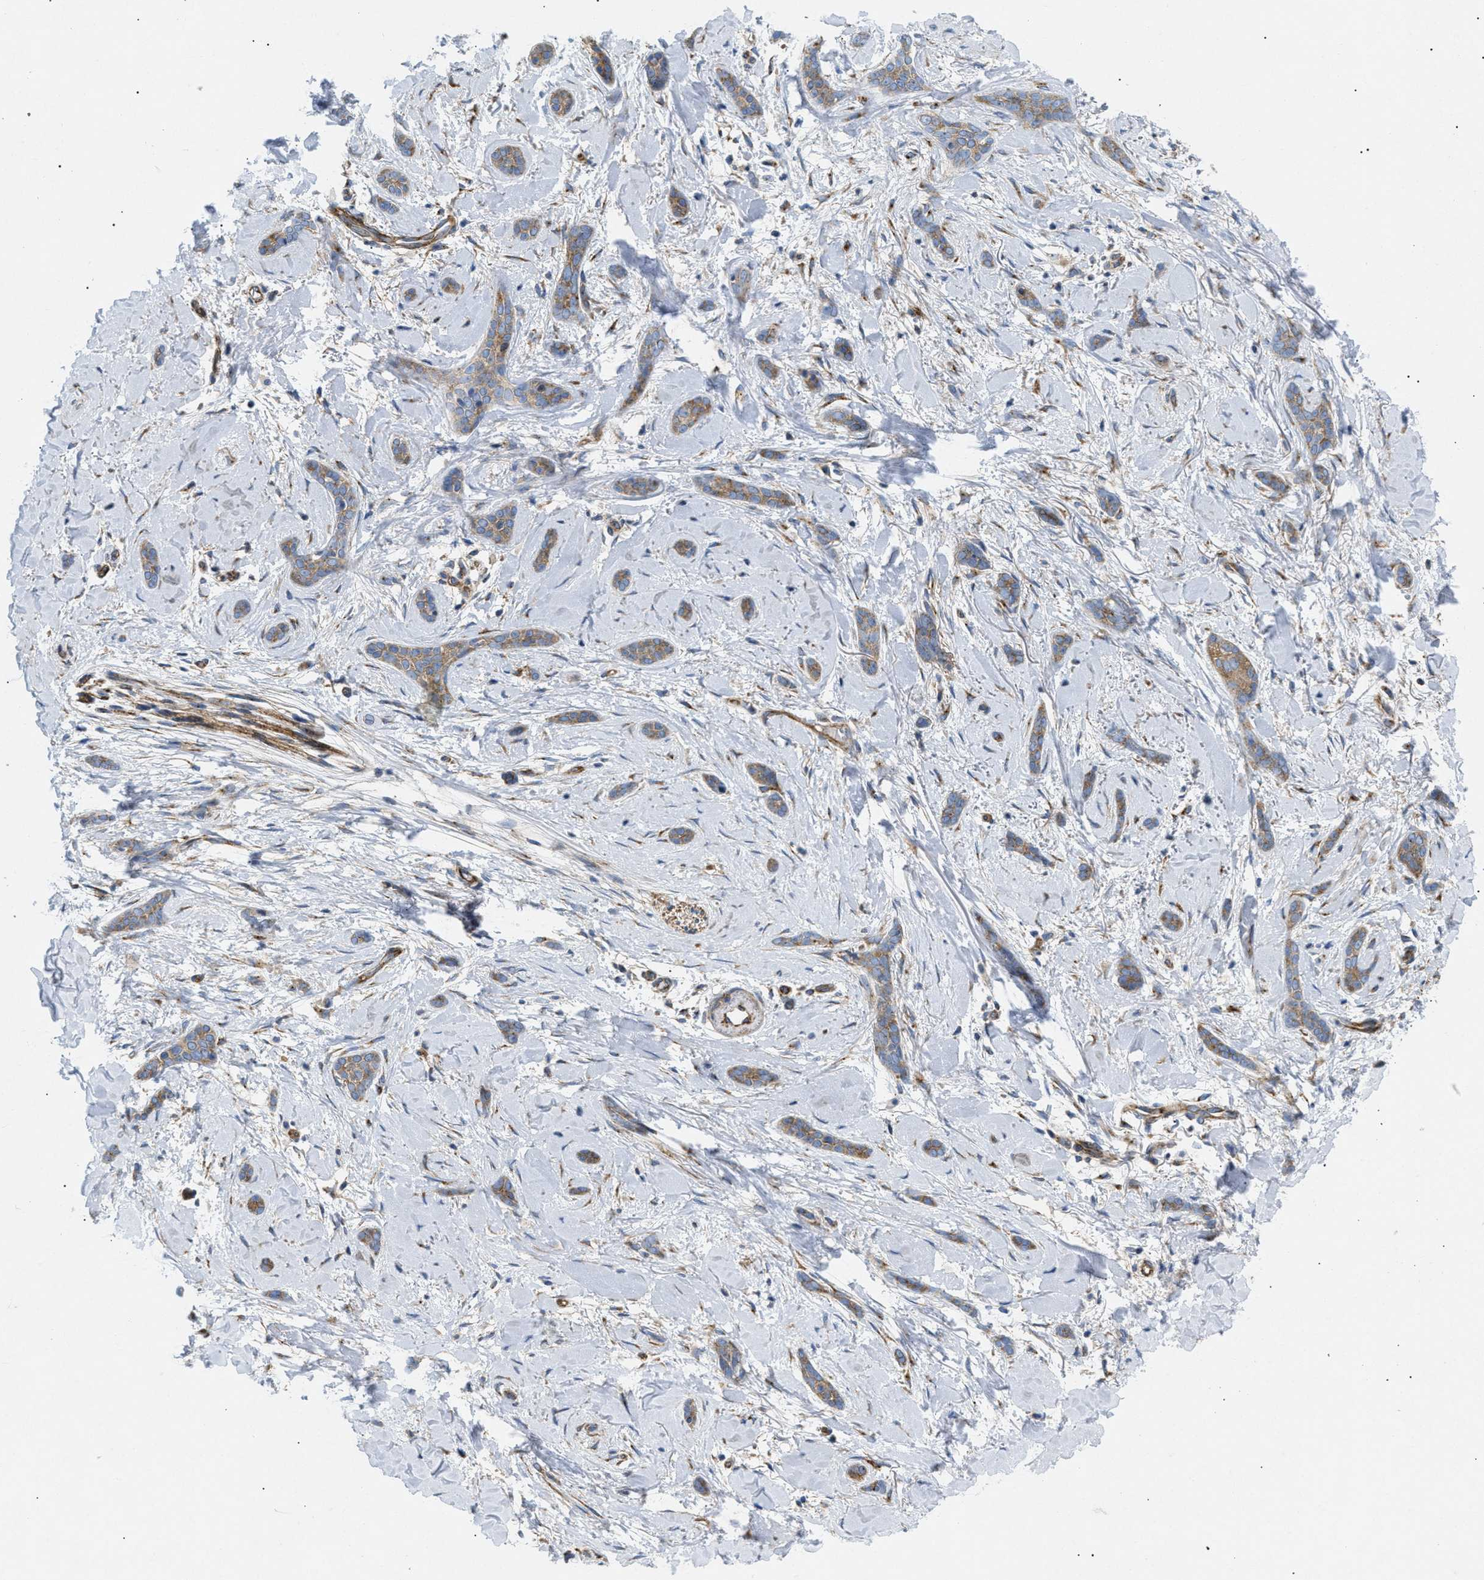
{"staining": {"intensity": "moderate", "quantity": ">75%", "location": "cytoplasmic/membranous"}, "tissue": "skin cancer", "cell_type": "Tumor cells", "image_type": "cancer", "snomed": [{"axis": "morphology", "description": "Basal cell carcinoma"}, {"axis": "morphology", "description": "Adnexal tumor, benign"}, {"axis": "topography", "description": "Skin"}], "caption": "Immunohistochemistry (DAB (3,3'-diaminobenzidine)) staining of skin cancer (benign adnexal tumor) demonstrates moderate cytoplasmic/membranous protein expression in approximately >75% of tumor cells.", "gene": "DCTN4", "patient": {"sex": "female", "age": 42}}